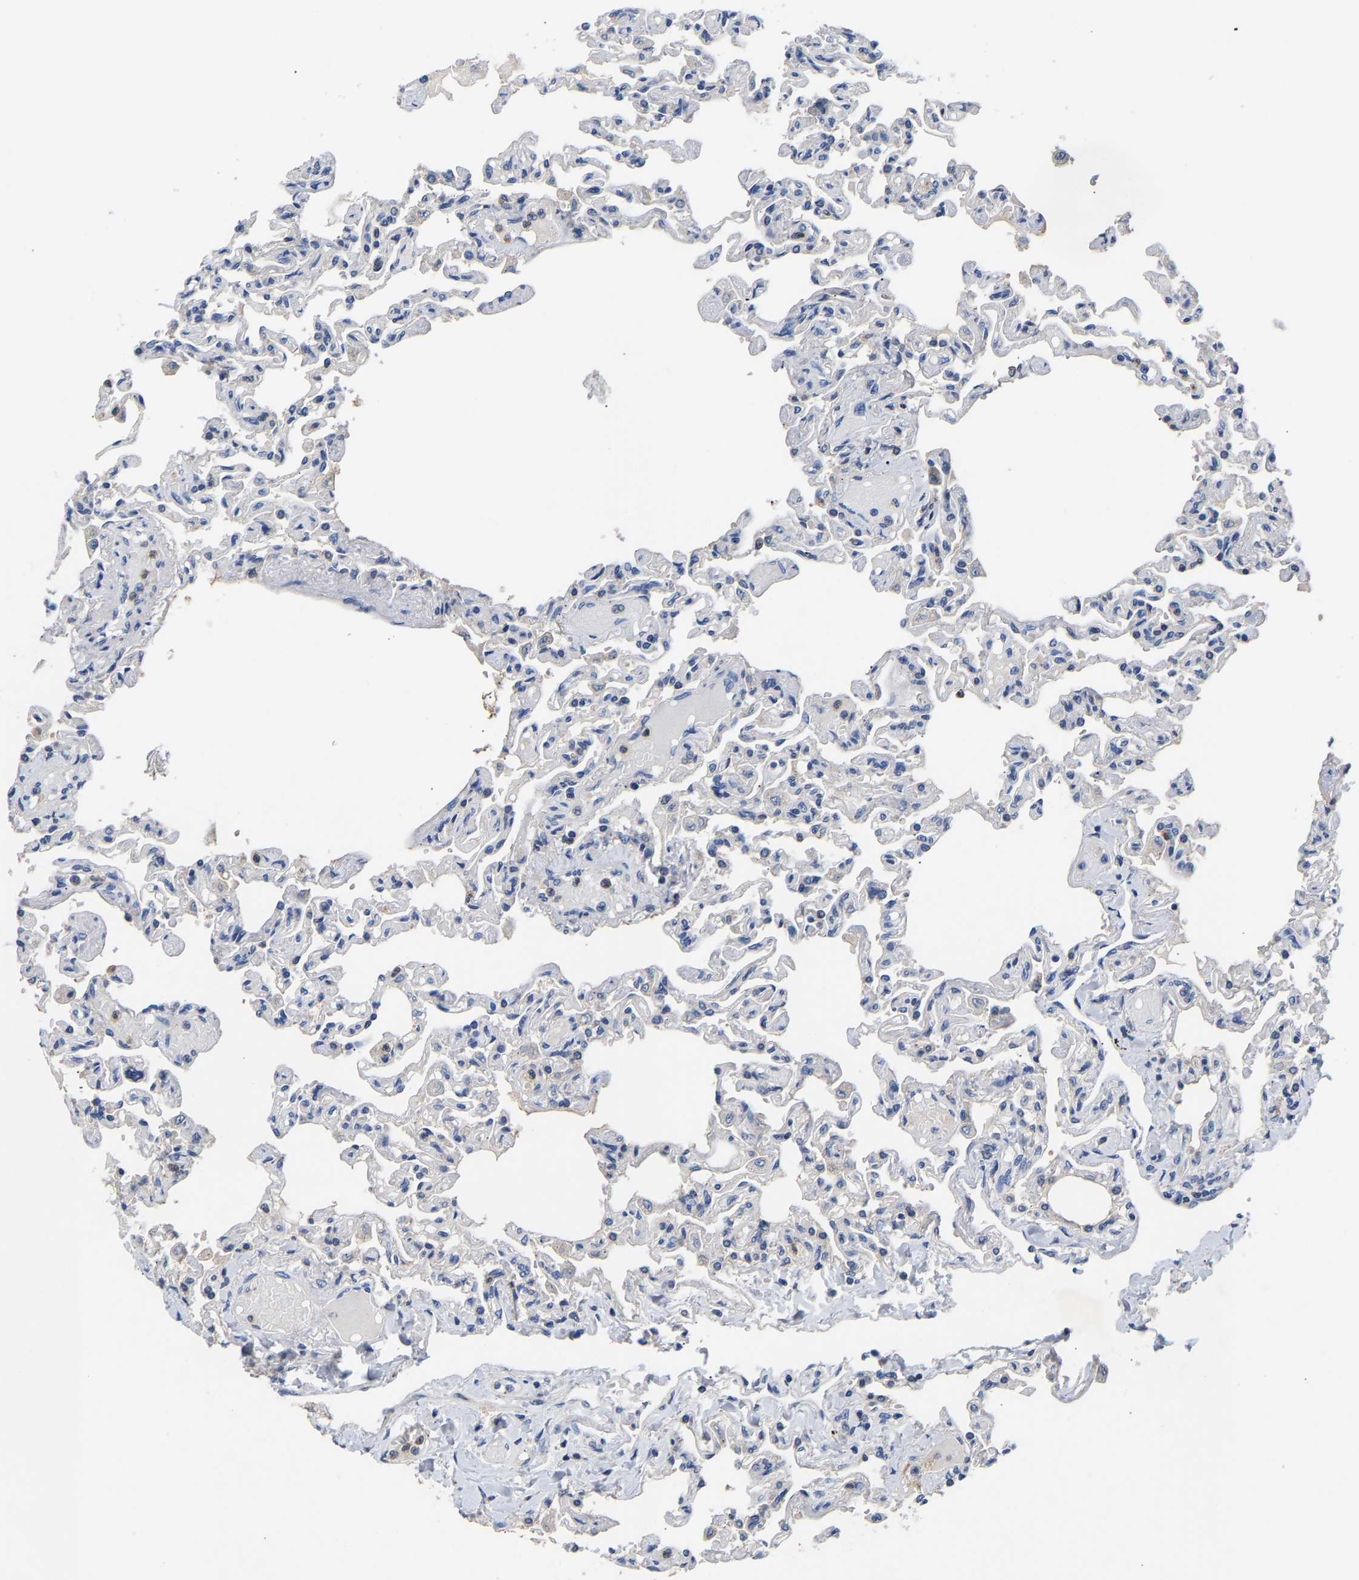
{"staining": {"intensity": "negative", "quantity": "none", "location": "none"}, "tissue": "lung", "cell_type": "Alveolar cells", "image_type": "normal", "snomed": [{"axis": "morphology", "description": "Normal tissue, NOS"}, {"axis": "topography", "description": "Lung"}], "caption": "A micrograph of lung stained for a protein exhibits no brown staining in alveolar cells. Brightfield microscopy of immunohistochemistry (IHC) stained with DAB (3,3'-diaminobenzidine) (brown) and hematoxylin (blue), captured at high magnification.", "gene": "CCDC171", "patient": {"sex": "male", "age": 21}}